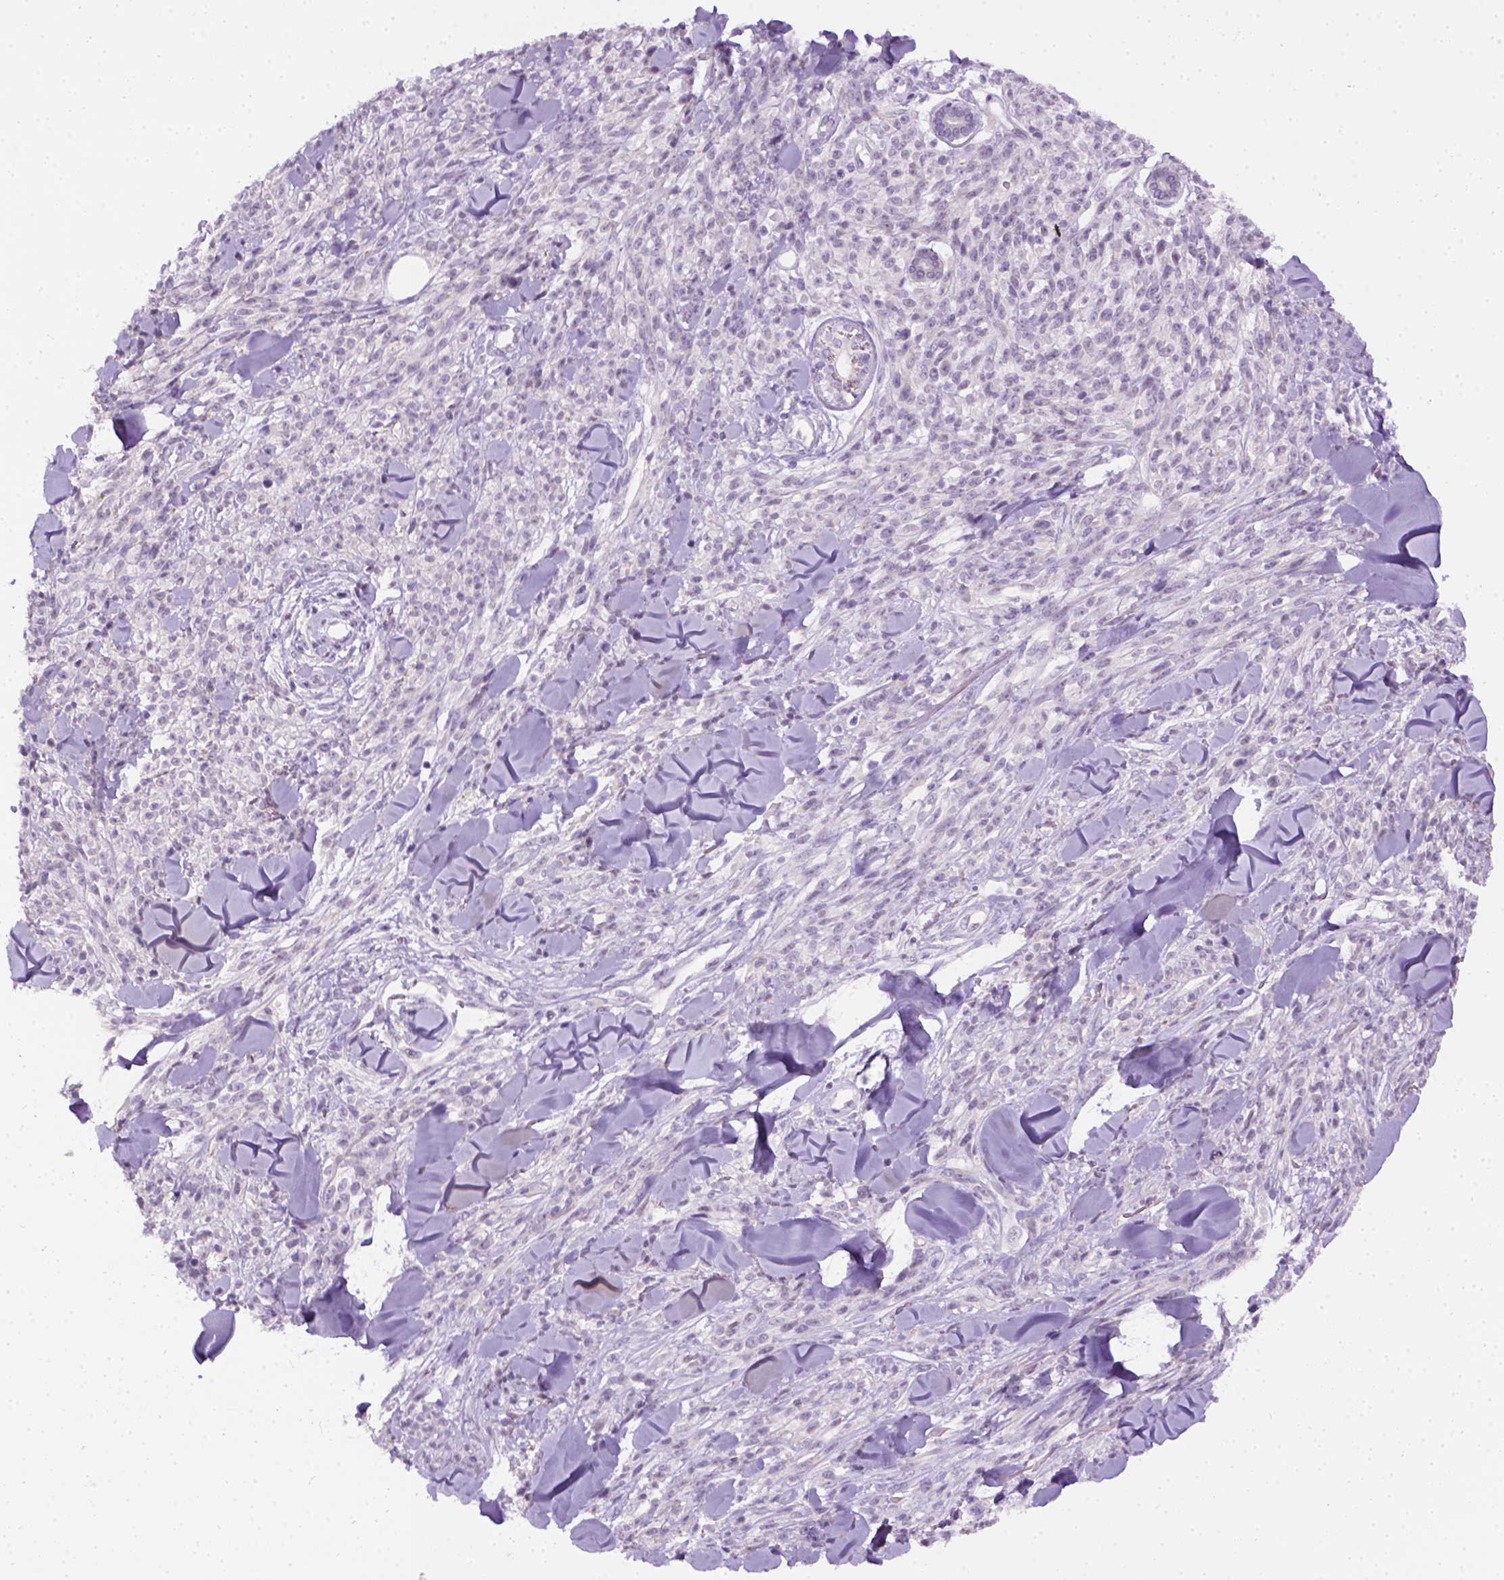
{"staining": {"intensity": "negative", "quantity": "none", "location": "none"}, "tissue": "melanoma", "cell_type": "Tumor cells", "image_type": "cancer", "snomed": [{"axis": "morphology", "description": "Malignant melanoma, NOS"}, {"axis": "topography", "description": "Skin"}, {"axis": "topography", "description": "Skin of trunk"}], "caption": "Immunohistochemical staining of human melanoma exhibits no significant expression in tumor cells.", "gene": "FAM184B", "patient": {"sex": "male", "age": 74}}